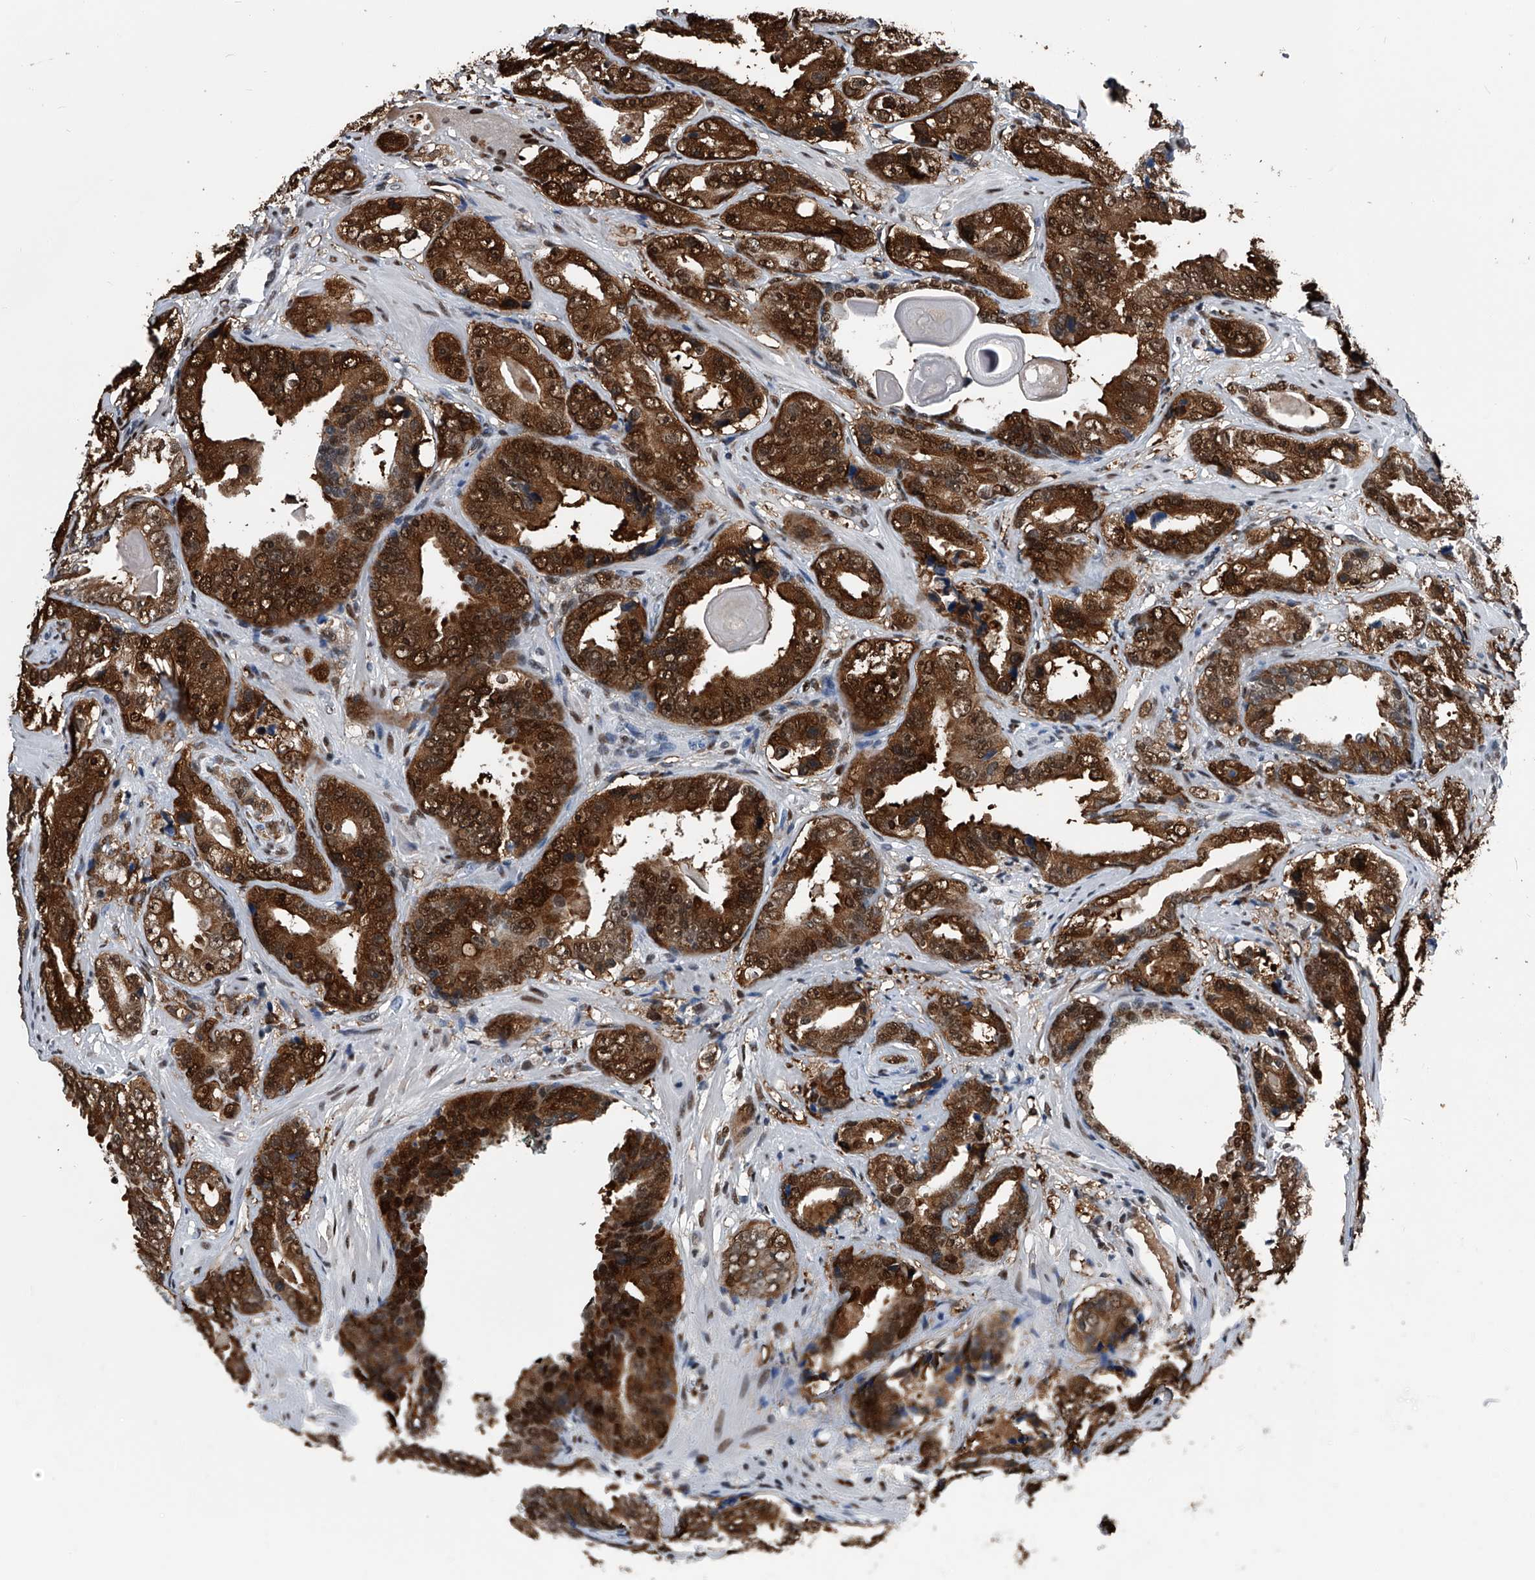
{"staining": {"intensity": "strong", "quantity": ">75%", "location": "cytoplasmic/membranous,nuclear"}, "tissue": "prostate cancer", "cell_type": "Tumor cells", "image_type": "cancer", "snomed": [{"axis": "morphology", "description": "Adenocarcinoma, High grade"}, {"axis": "topography", "description": "Prostate"}], "caption": "Prostate cancer (high-grade adenocarcinoma) stained for a protein (brown) reveals strong cytoplasmic/membranous and nuclear positive staining in about >75% of tumor cells.", "gene": "FKBP5", "patient": {"sex": "male", "age": 62}}